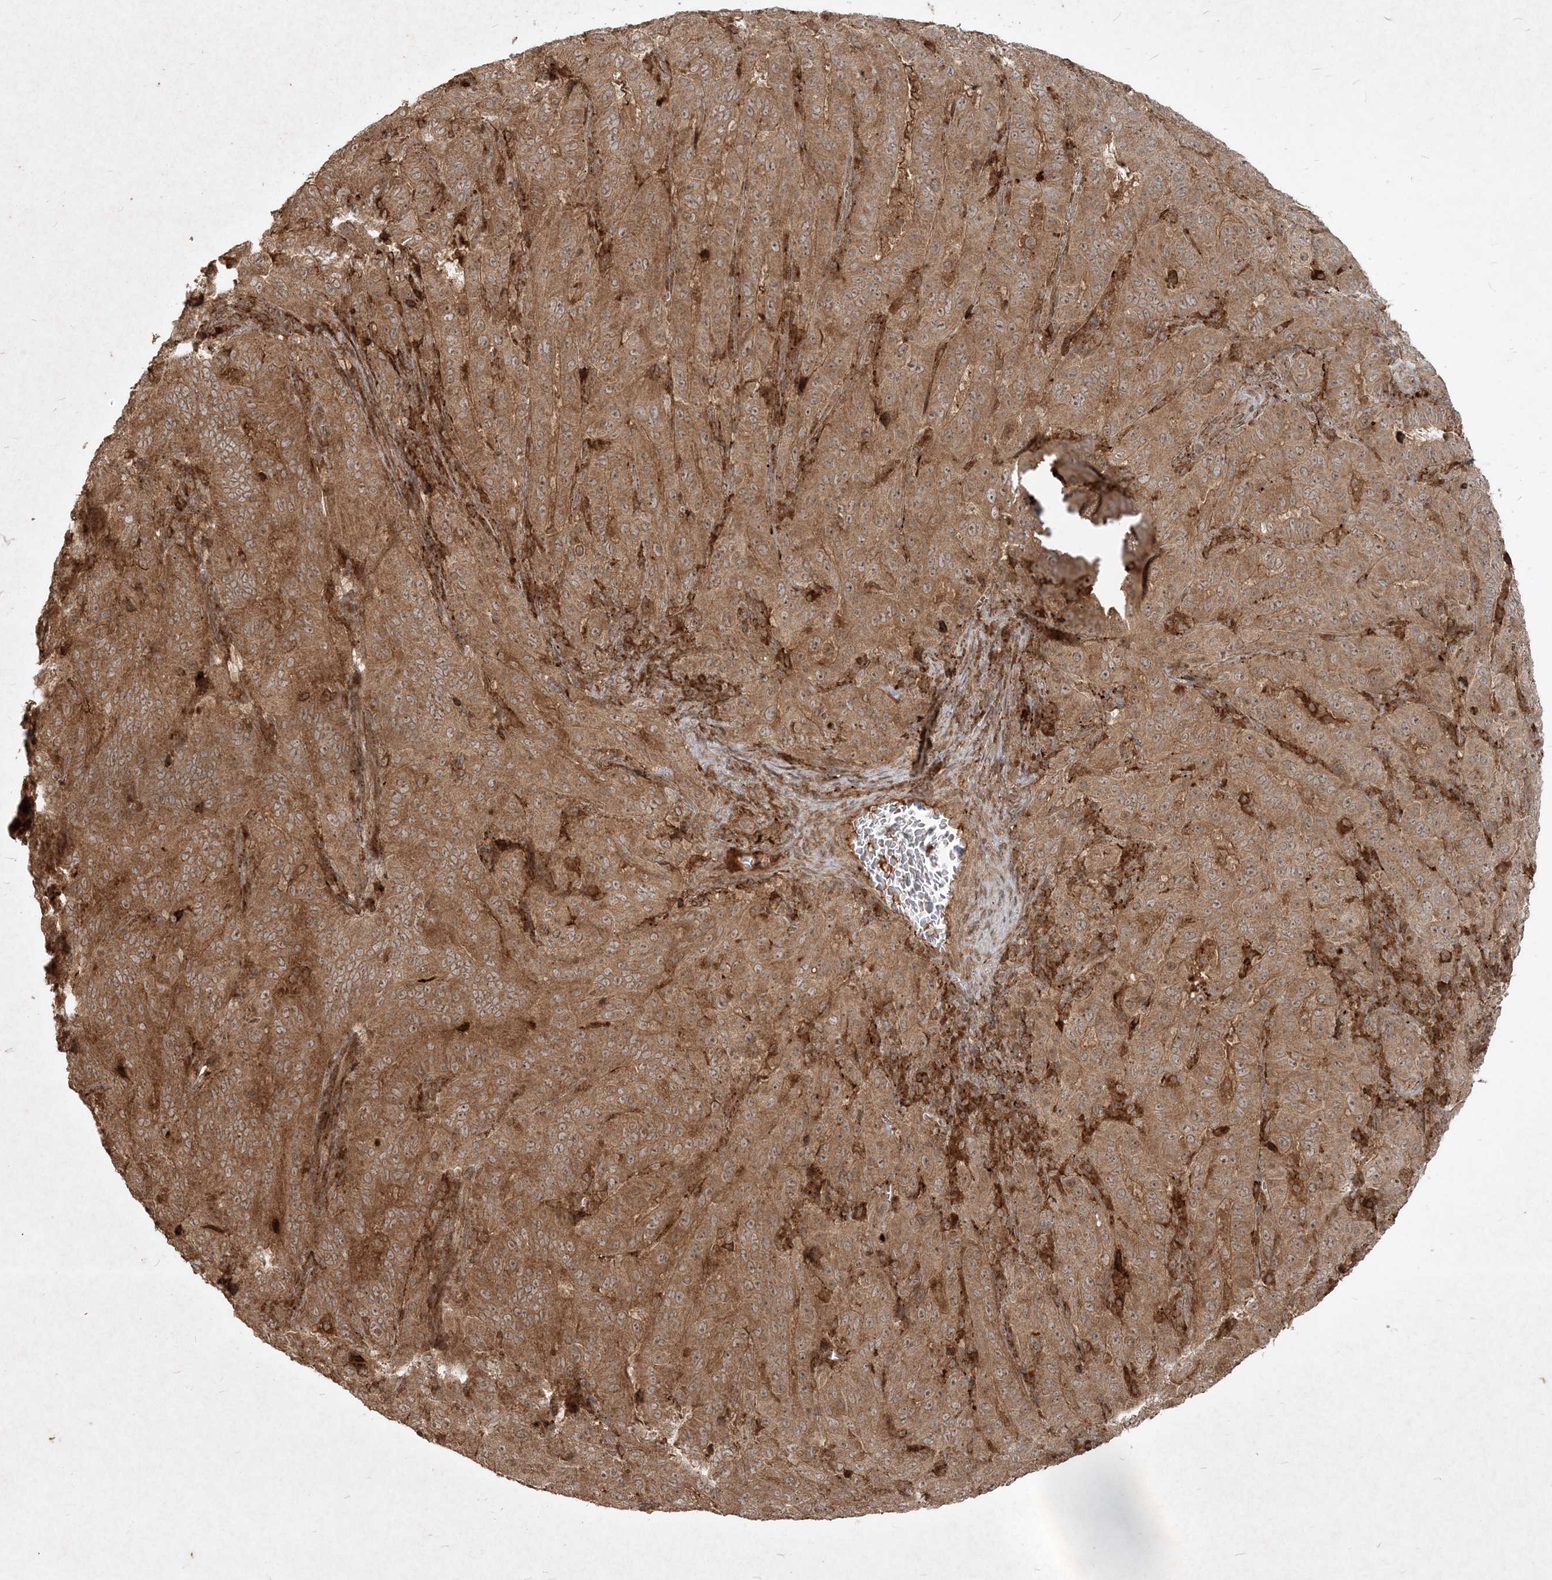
{"staining": {"intensity": "moderate", "quantity": ">75%", "location": "cytoplasmic/membranous"}, "tissue": "pancreatic cancer", "cell_type": "Tumor cells", "image_type": "cancer", "snomed": [{"axis": "morphology", "description": "Adenocarcinoma, NOS"}, {"axis": "topography", "description": "Pancreas"}], "caption": "Pancreatic adenocarcinoma tissue reveals moderate cytoplasmic/membranous positivity in about >75% of tumor cells, visualized by immunohistochemistry.", "gene": "NARS1", "patient": {"sex": "male", "age": 63}}